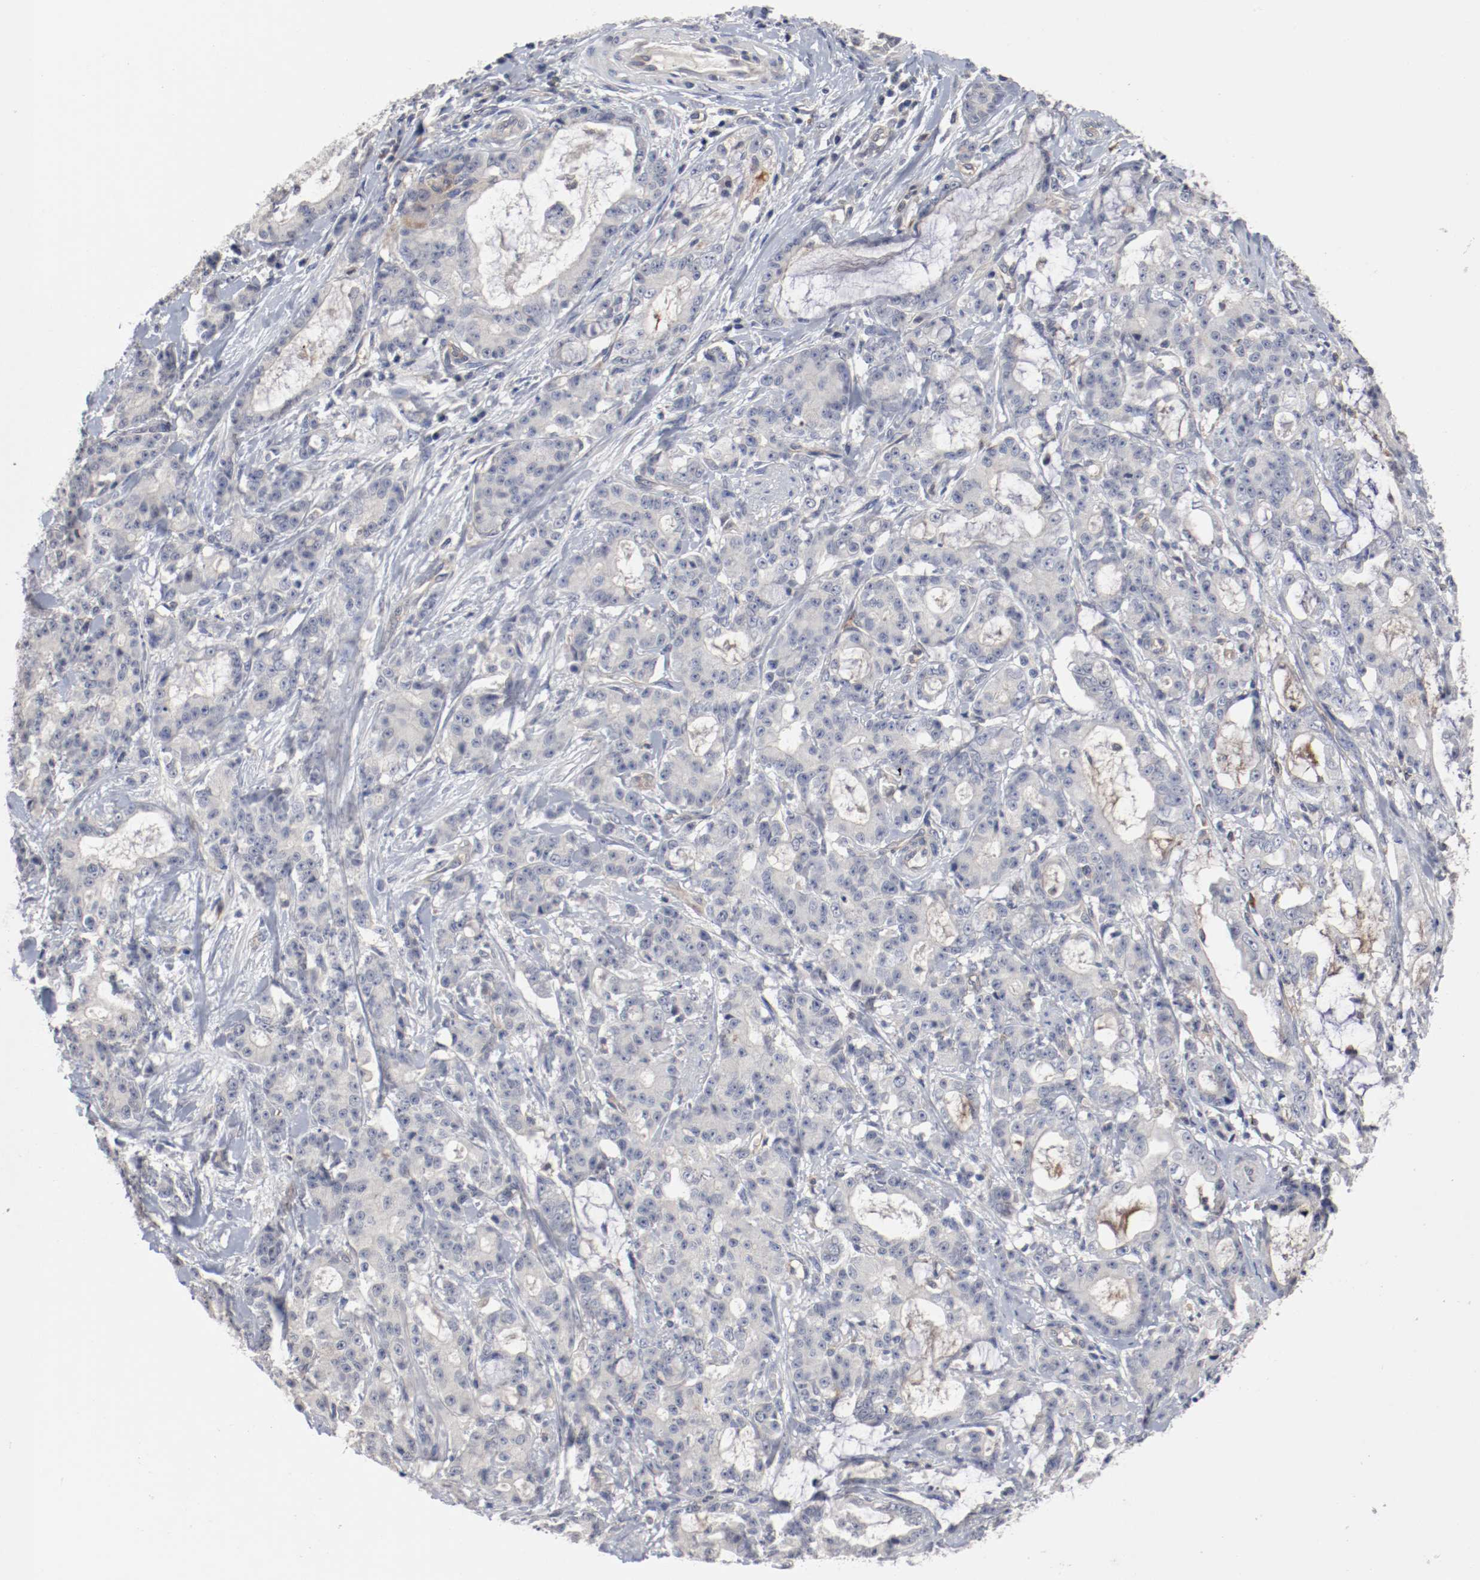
{"staining": {"intensity": "negative", "quantity": "none", "location": "none"}, "tissue": "pancreatic cancer", "cell_type": "Tumor cells", "image_type": "cancer", "snomed": [{"axis": "morphology", "description": "Adenocarcinoma, NOS"}, {"axis": "topography", "description": "Pancreas"}], "caption": "Tumor cells are negative for brown protein staining in pancreatic adenocarcinoma. Nuclei are stained in blue.", "gene": "CBL", "patient": {"sex": "female", "age": 73}}